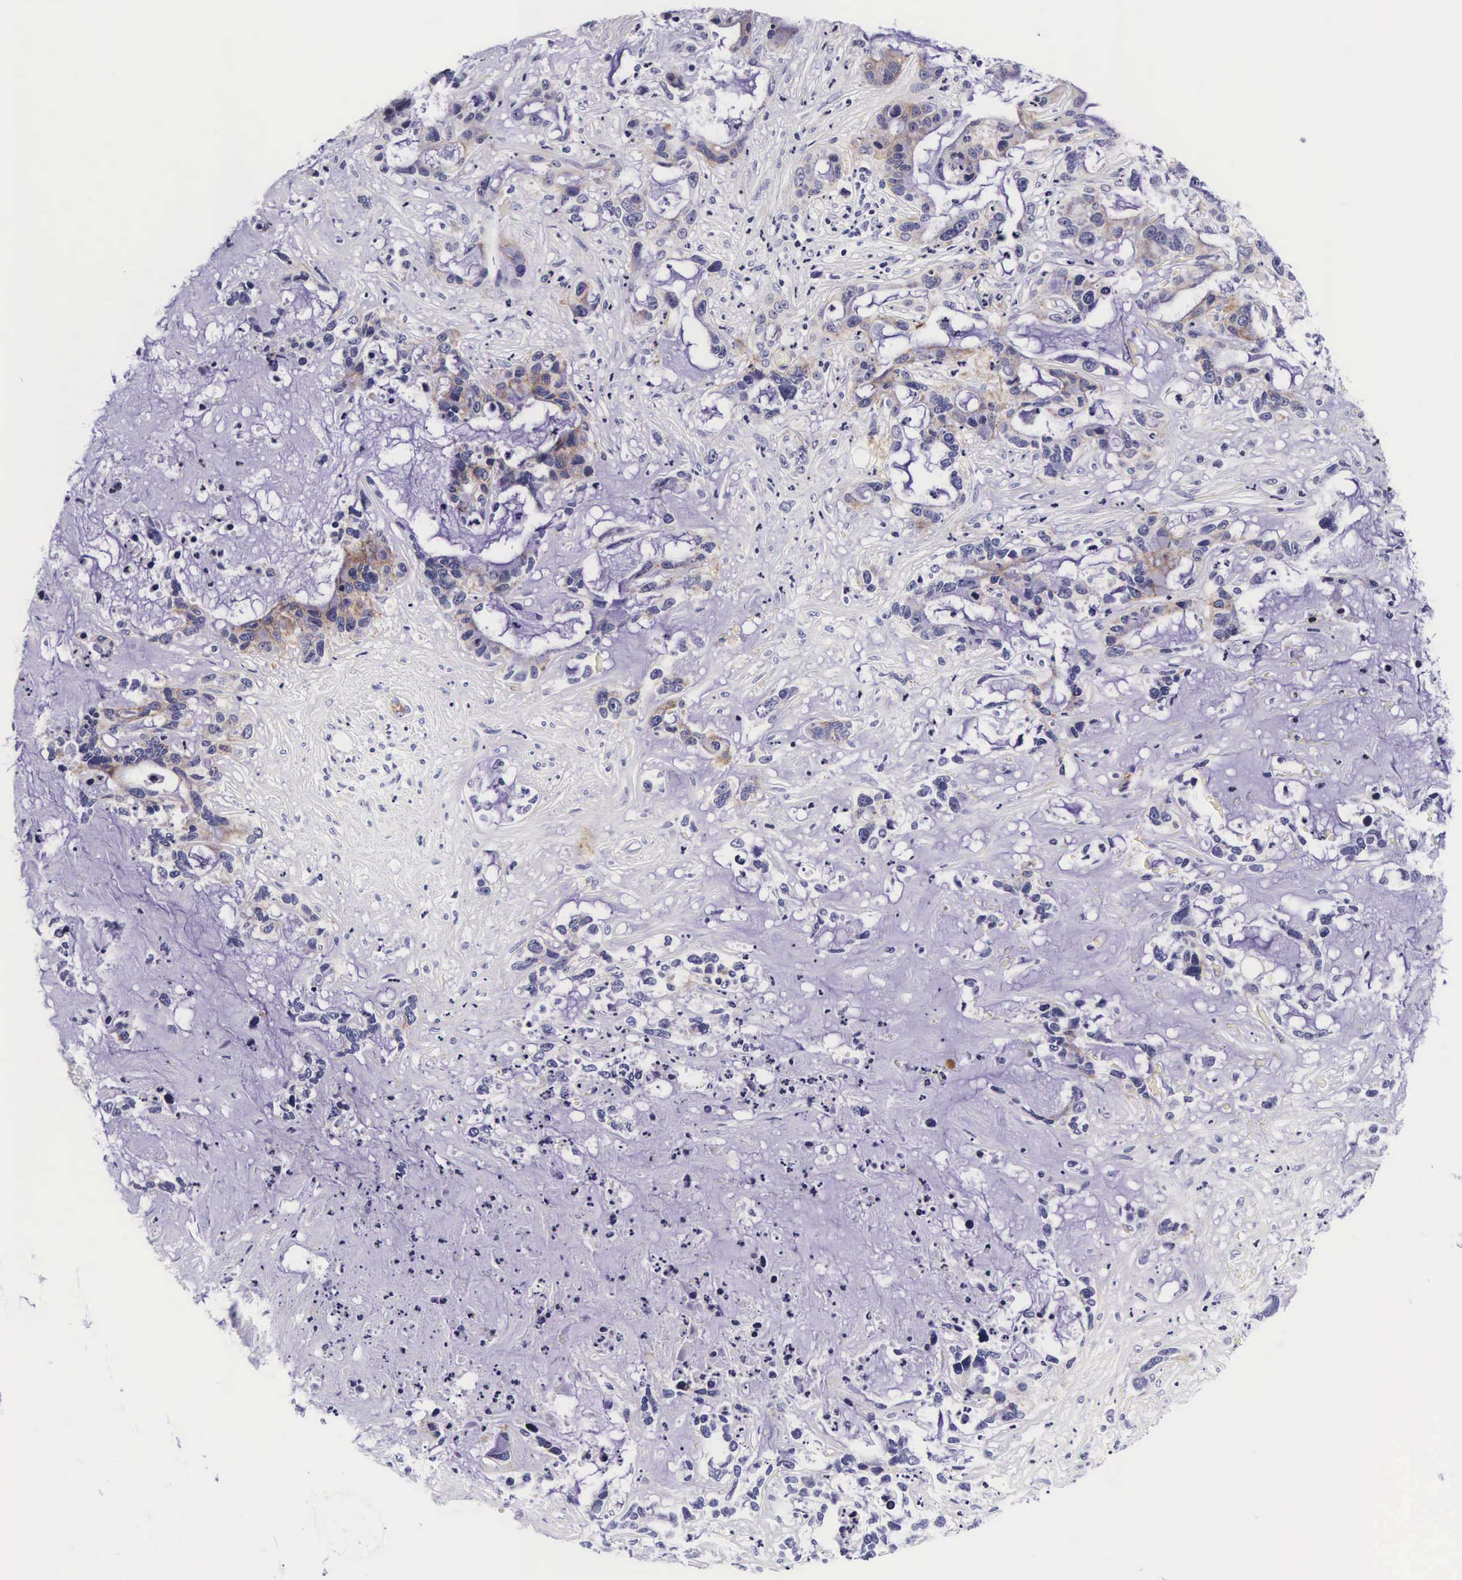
{"staining": {"intensity": "moderate", "quantity": "25%-75%", "location": "cytoplasmic/membranous"}, "tissue": "liver cancer", "cell_type": "Tumor cells", "image_type": "cancer", "snomed": [{"axis": "morphology", "description": "Cholangiocarcinoma"}, {"axis": "topography", "description": "Liver"}], "caption": "Protein staining exhibits moderate cytoplasmic/membranous positivity in approximately 25%-75% of tumor cells in liver cholangiocarcinoma.", "gene": "UPRT", "patient": {"sex": "female", "age": 65}}